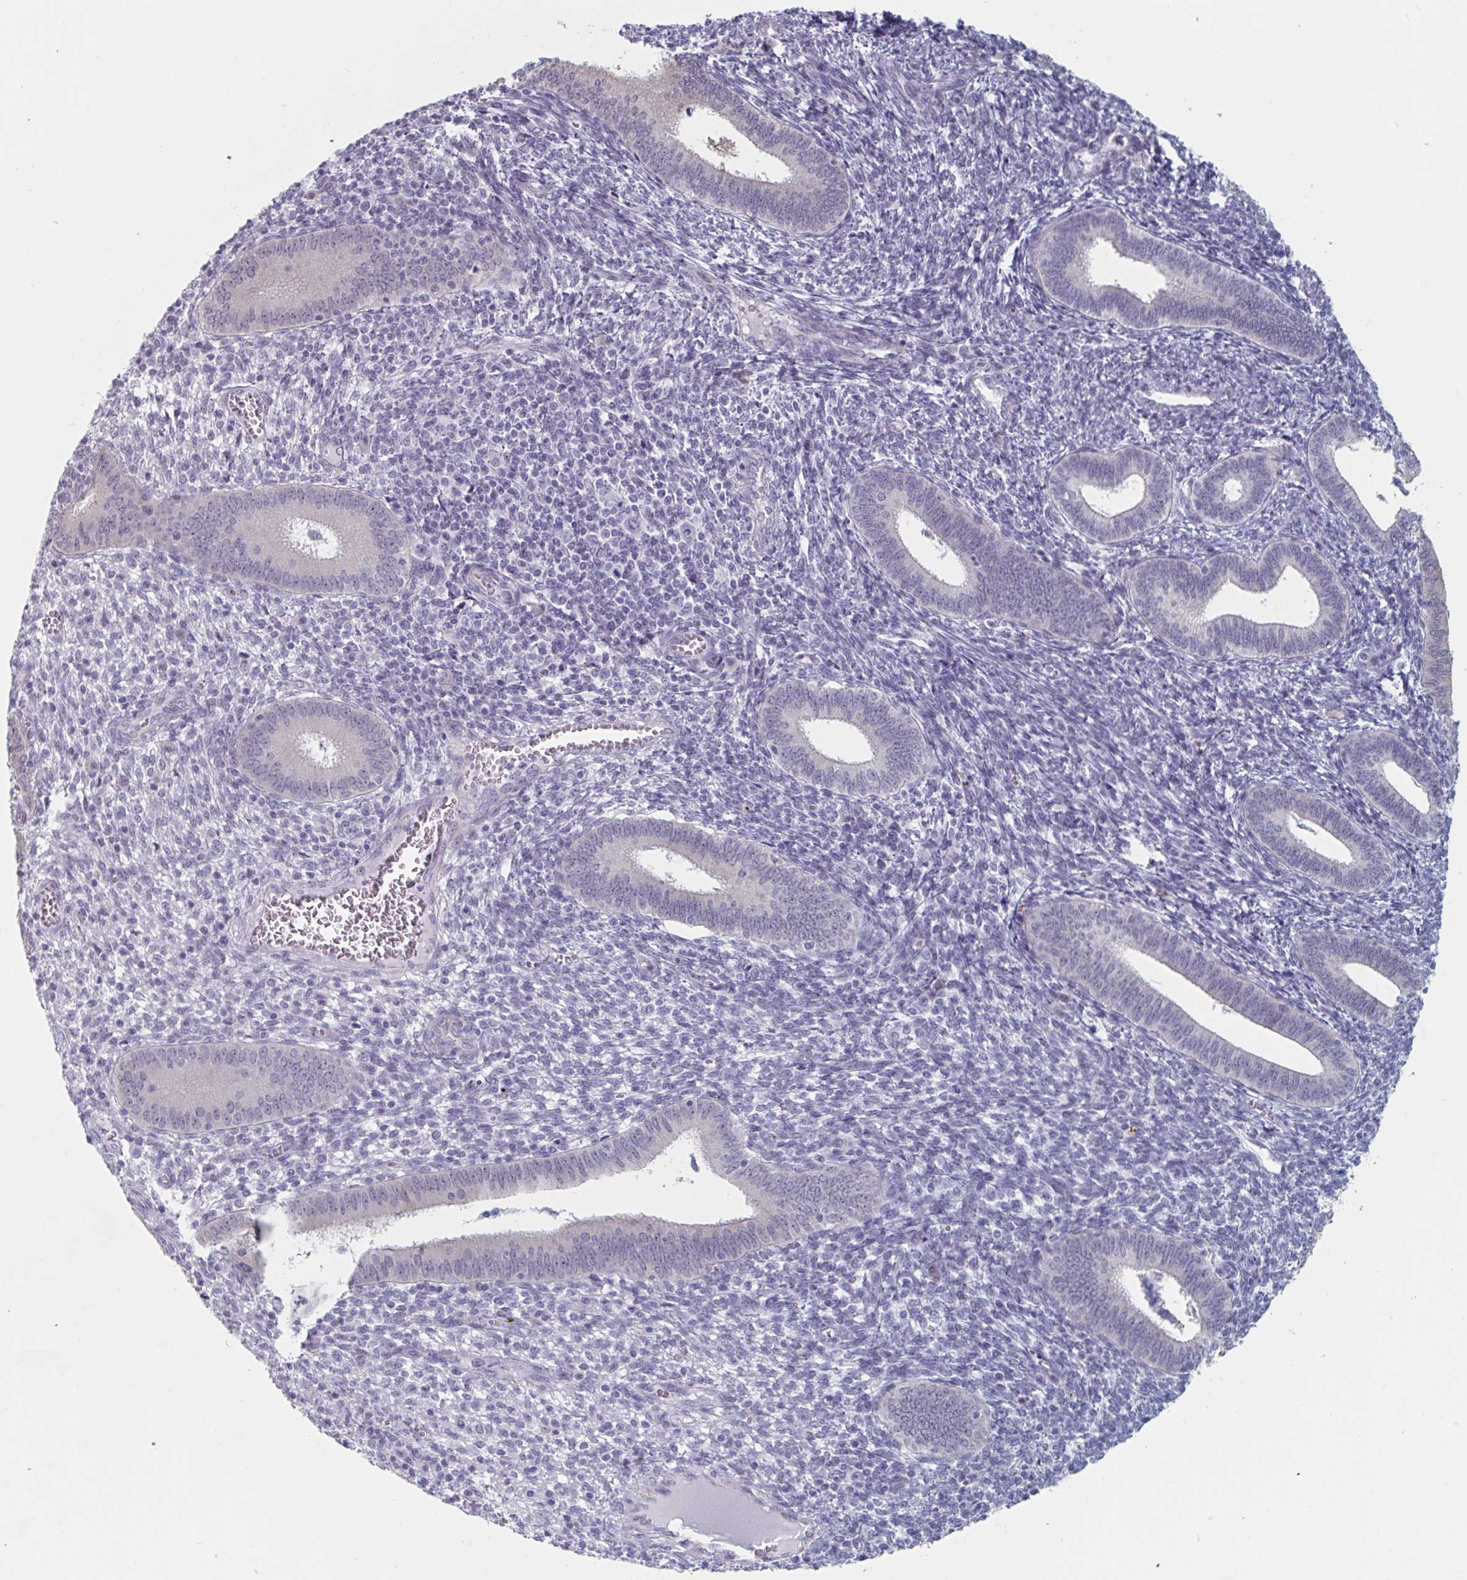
{"staining": {"intensity": "negative", "quantity": "none", "location": "none"}, "tissue": "endometrium", "cell_type": "Cells in endometrial stroma", "image_type": "normal", "snomed": [{"axis": "morphology", "description": "Normal tissue, NOS"}, {"axis": "topography", "description": "Endometrium"}], "caption": "This is a micrograph of immunohistochemistry (IHC) staining of unremarkable endometrium, which shows no expression in cells in endometrial stroma.", "gene": "FOXA1", "patient": {"sex": "female", "age": 41}}